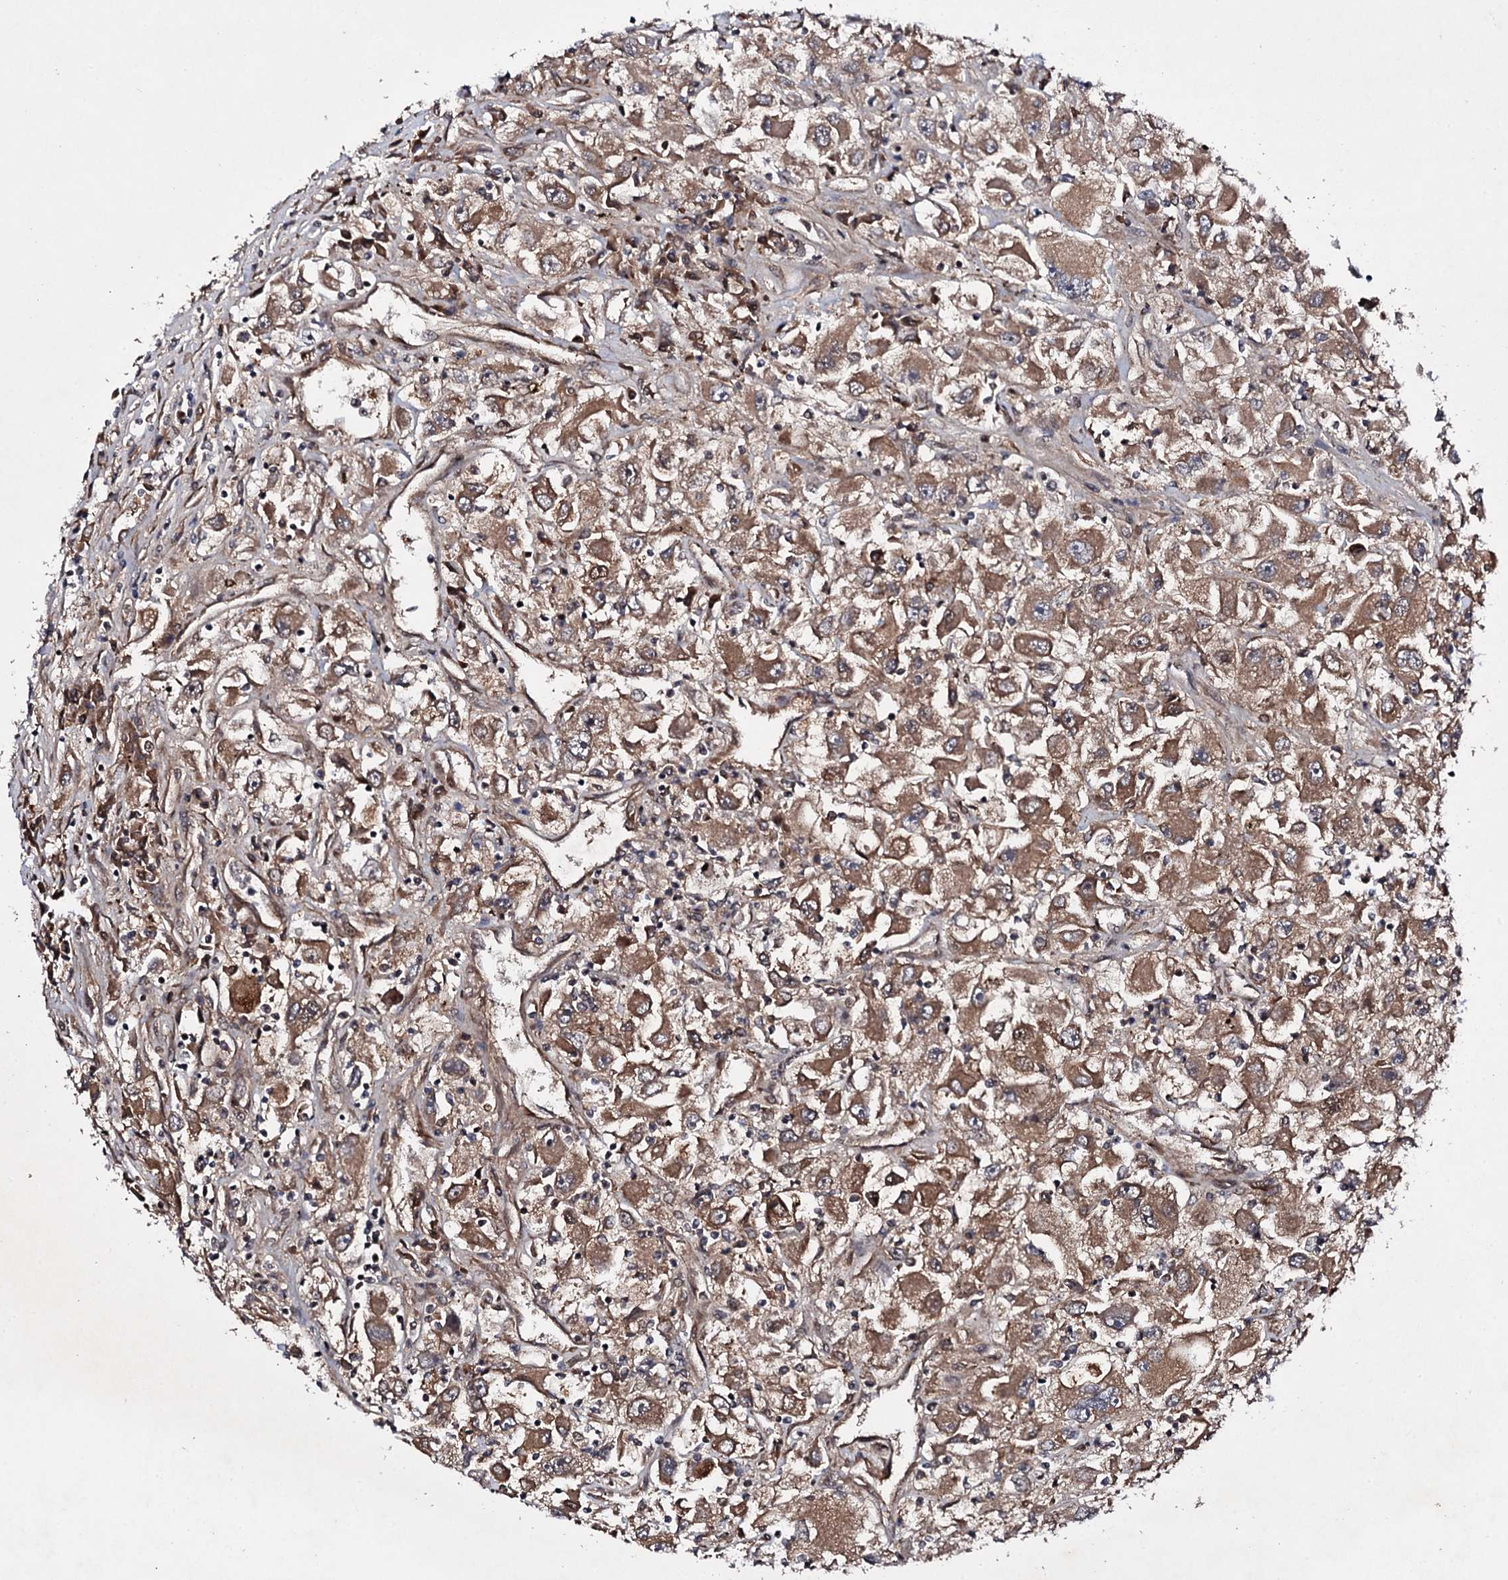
{"staining": {"intensity": "moderate", "quantity": ">75%", "location": "cytoplasmic/membranous"}, "tissue": "renal cancer", "cell_type": "Tumor cells", "image_type": "cancer", "snomed": [{"axis": "morphology", "description": "Adenocarcinoma, NOS"}, {"axis": "topography", "description": "Kidney"}], "caption": "A brown stain highlights moderate cytoplasmic/membranous expression of a protein in human renal adenocarcinoma tumor cells.", "gene": "FAM111A", "patient": {"sex": "female", "age": 52}}